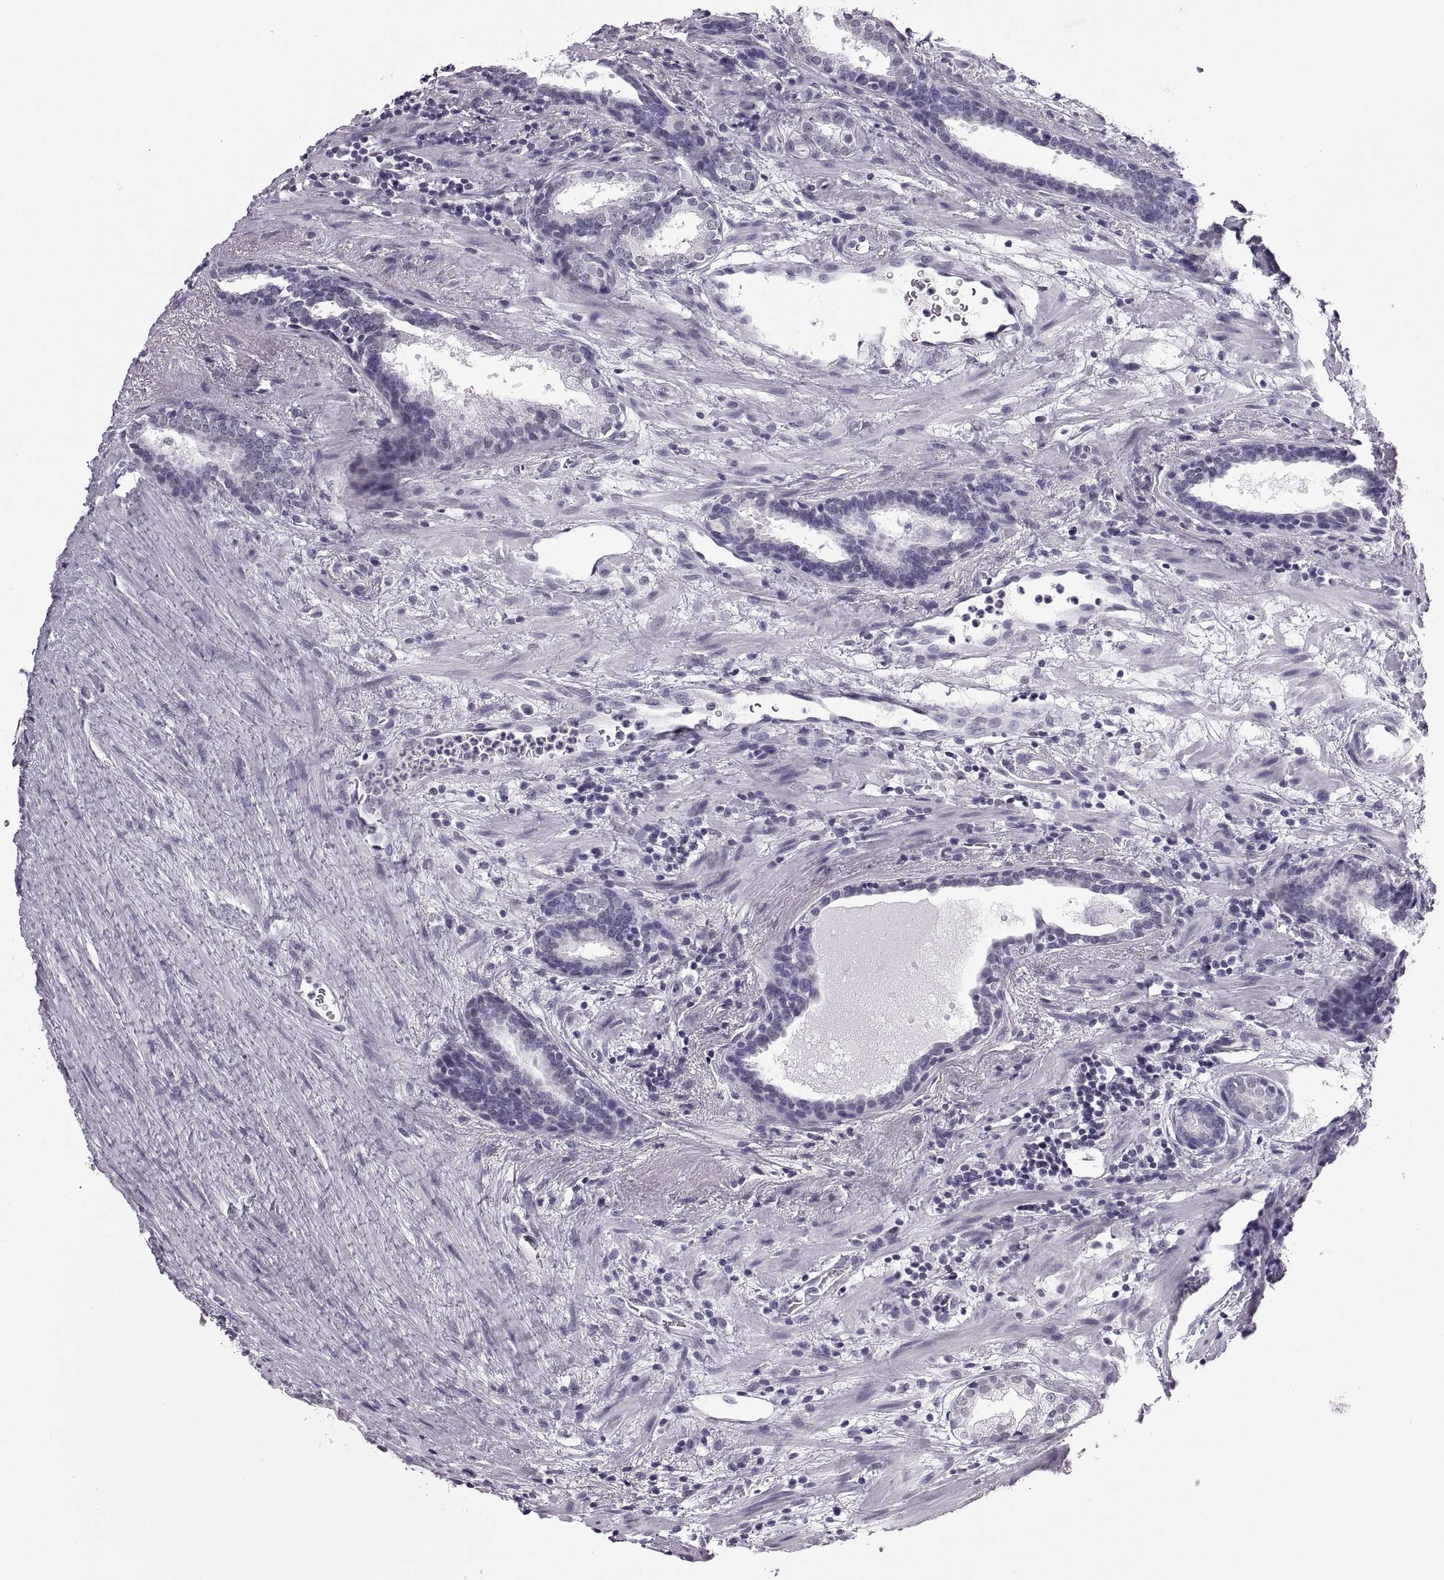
{"staining": {"intensity": "negative", "quantity": "none", "location": "none"}, "tissue": "prostate cancer", "cell_type": "Tumor cells", "image_type": "cancer", "snomed": [{"axis": "morphology", "description": "Adenocarcinoma, NOS"}, {"axis": "topography", "description": "Prostate"}], "caption": "Immunohistochemical staining of human prostate cancer demonstrates no significant expression in tumor cells. (DAB (3,3'-diaminobenzidine) IHC, high magnification).", "gene": "CARTPT", "patient": {"sex": "male", "age": 66}}